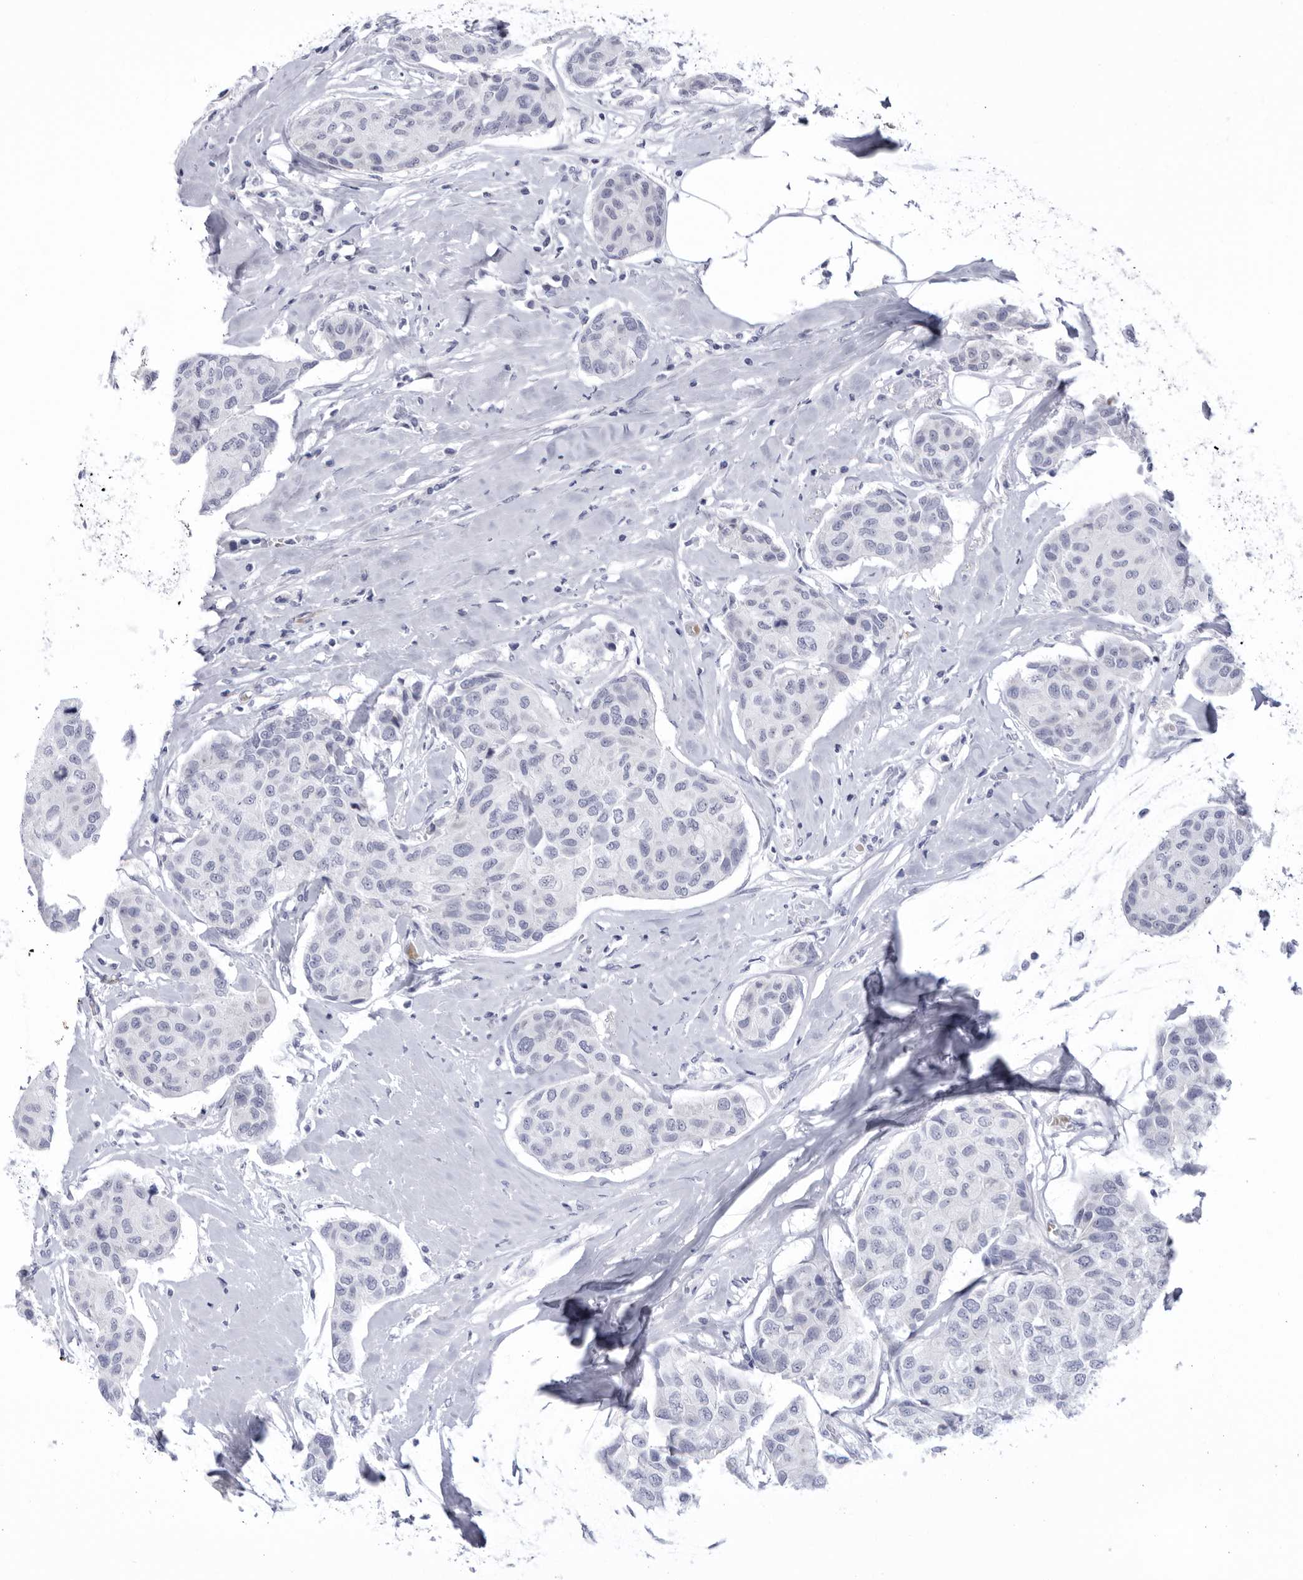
{"staining": {"intensity": "negative", "quantity": "none", "location": "none"}, "tissue": "breast cancer", "cell_type": "Tumor cells", "image_type": "cancer", "snomed": [{"axis": "morphology", "description": "Duct carcinoma"}, {"axis": "topography", "description": "Breast"}], "caption": "IHC image of infiltrating ductal carcinoma (breast) stained for a protein (brown), which demonstrates no staining in tumor cells.", "gene": "CCDC181", "patient": {"sex": "female", "age": 80}}